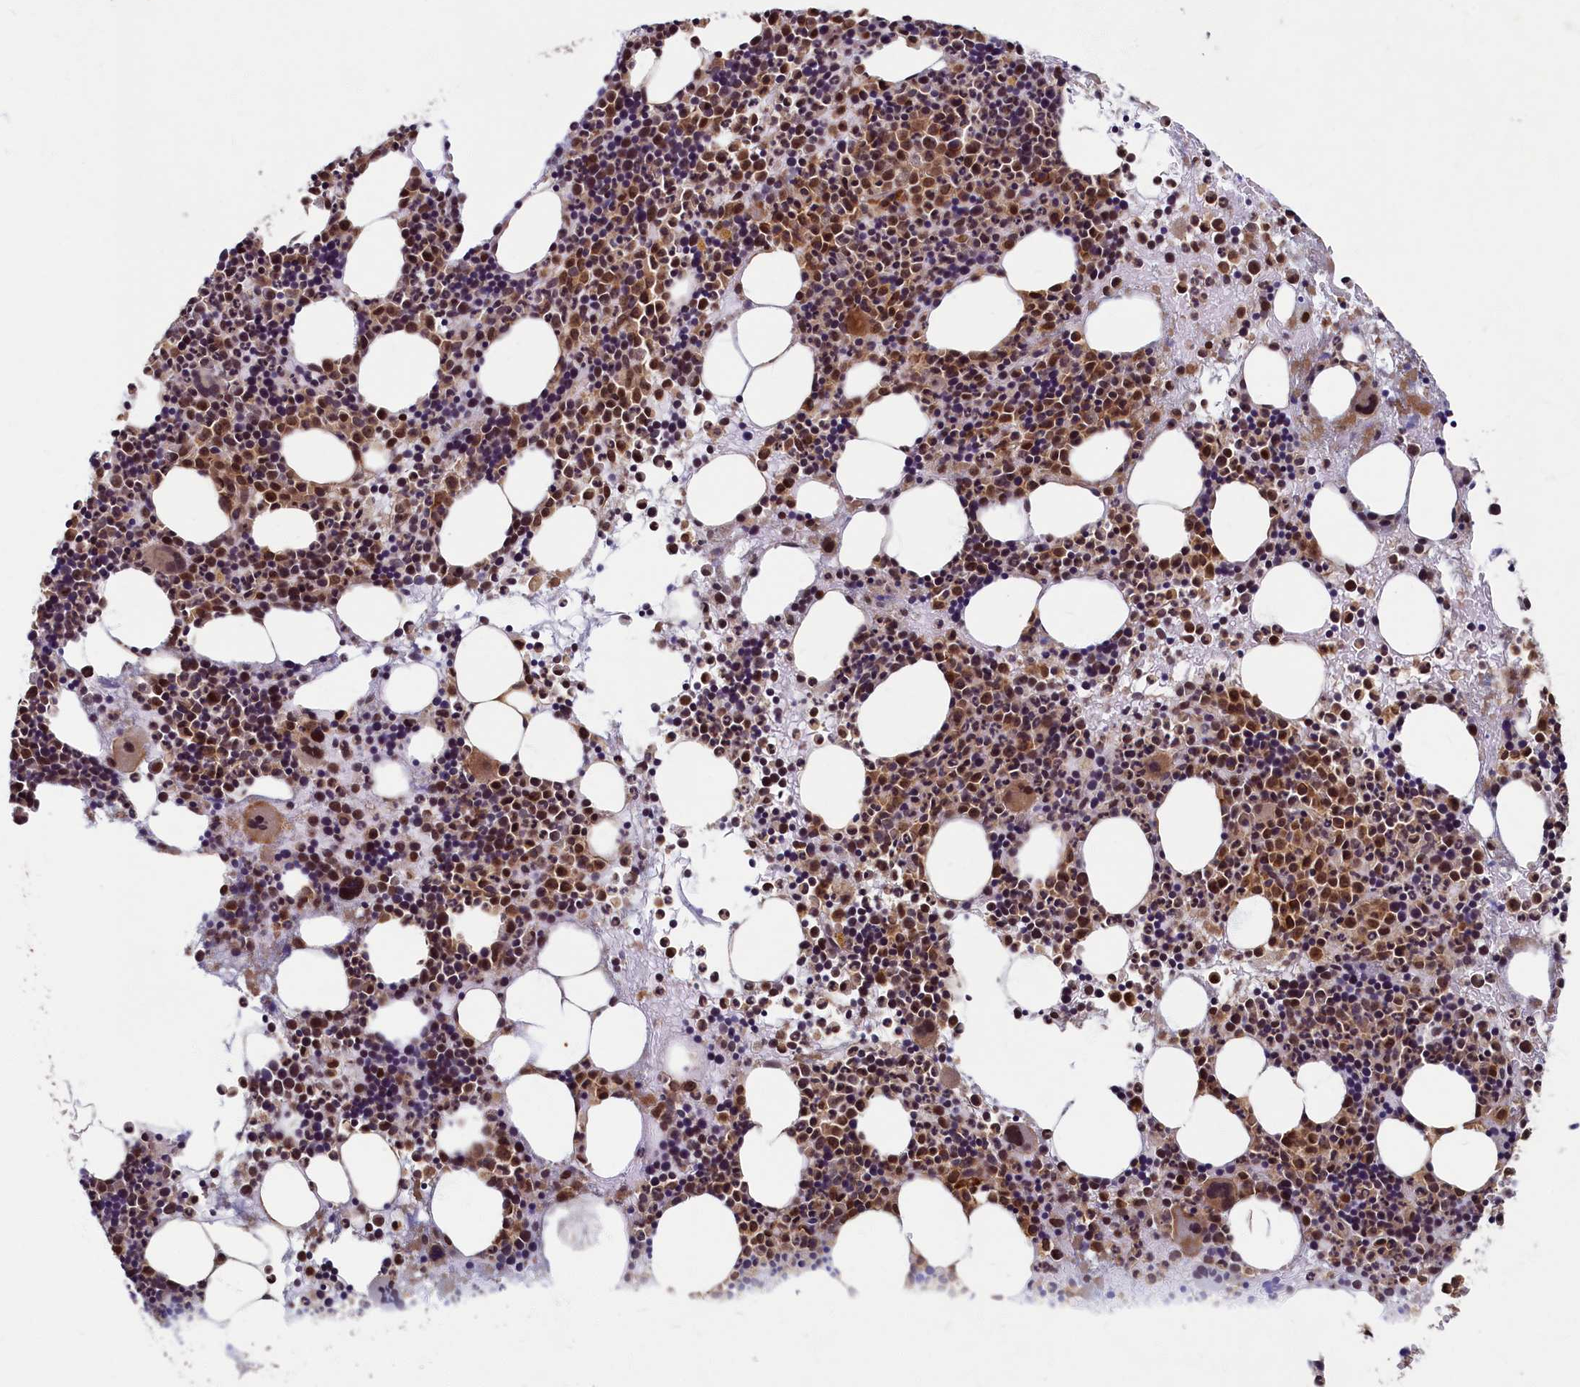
{"staining": {"intensity": "strong", "quantity": ">75%", "location": "cytoplasmic/membranous,nuclear"}, "tissue": "bone marrow", "cell_type": "Hematopoietic cells", "image_type": "normal", "snomed": [{"axis": "morphology", "description": "Normal tissue, NOS"}, {"axis": "topography", "description": "Bone marrow"}], "caption": "Bone marrow stained with IHC shows strong cytoplasmic/membranous,nuclear staining in approximately >75% of hematopoietic cells. (Brightfield microscopy of DAB IHC at high magnification).", "gene": "BRCA1", "patient": {"sex": "male", "age": 51}}